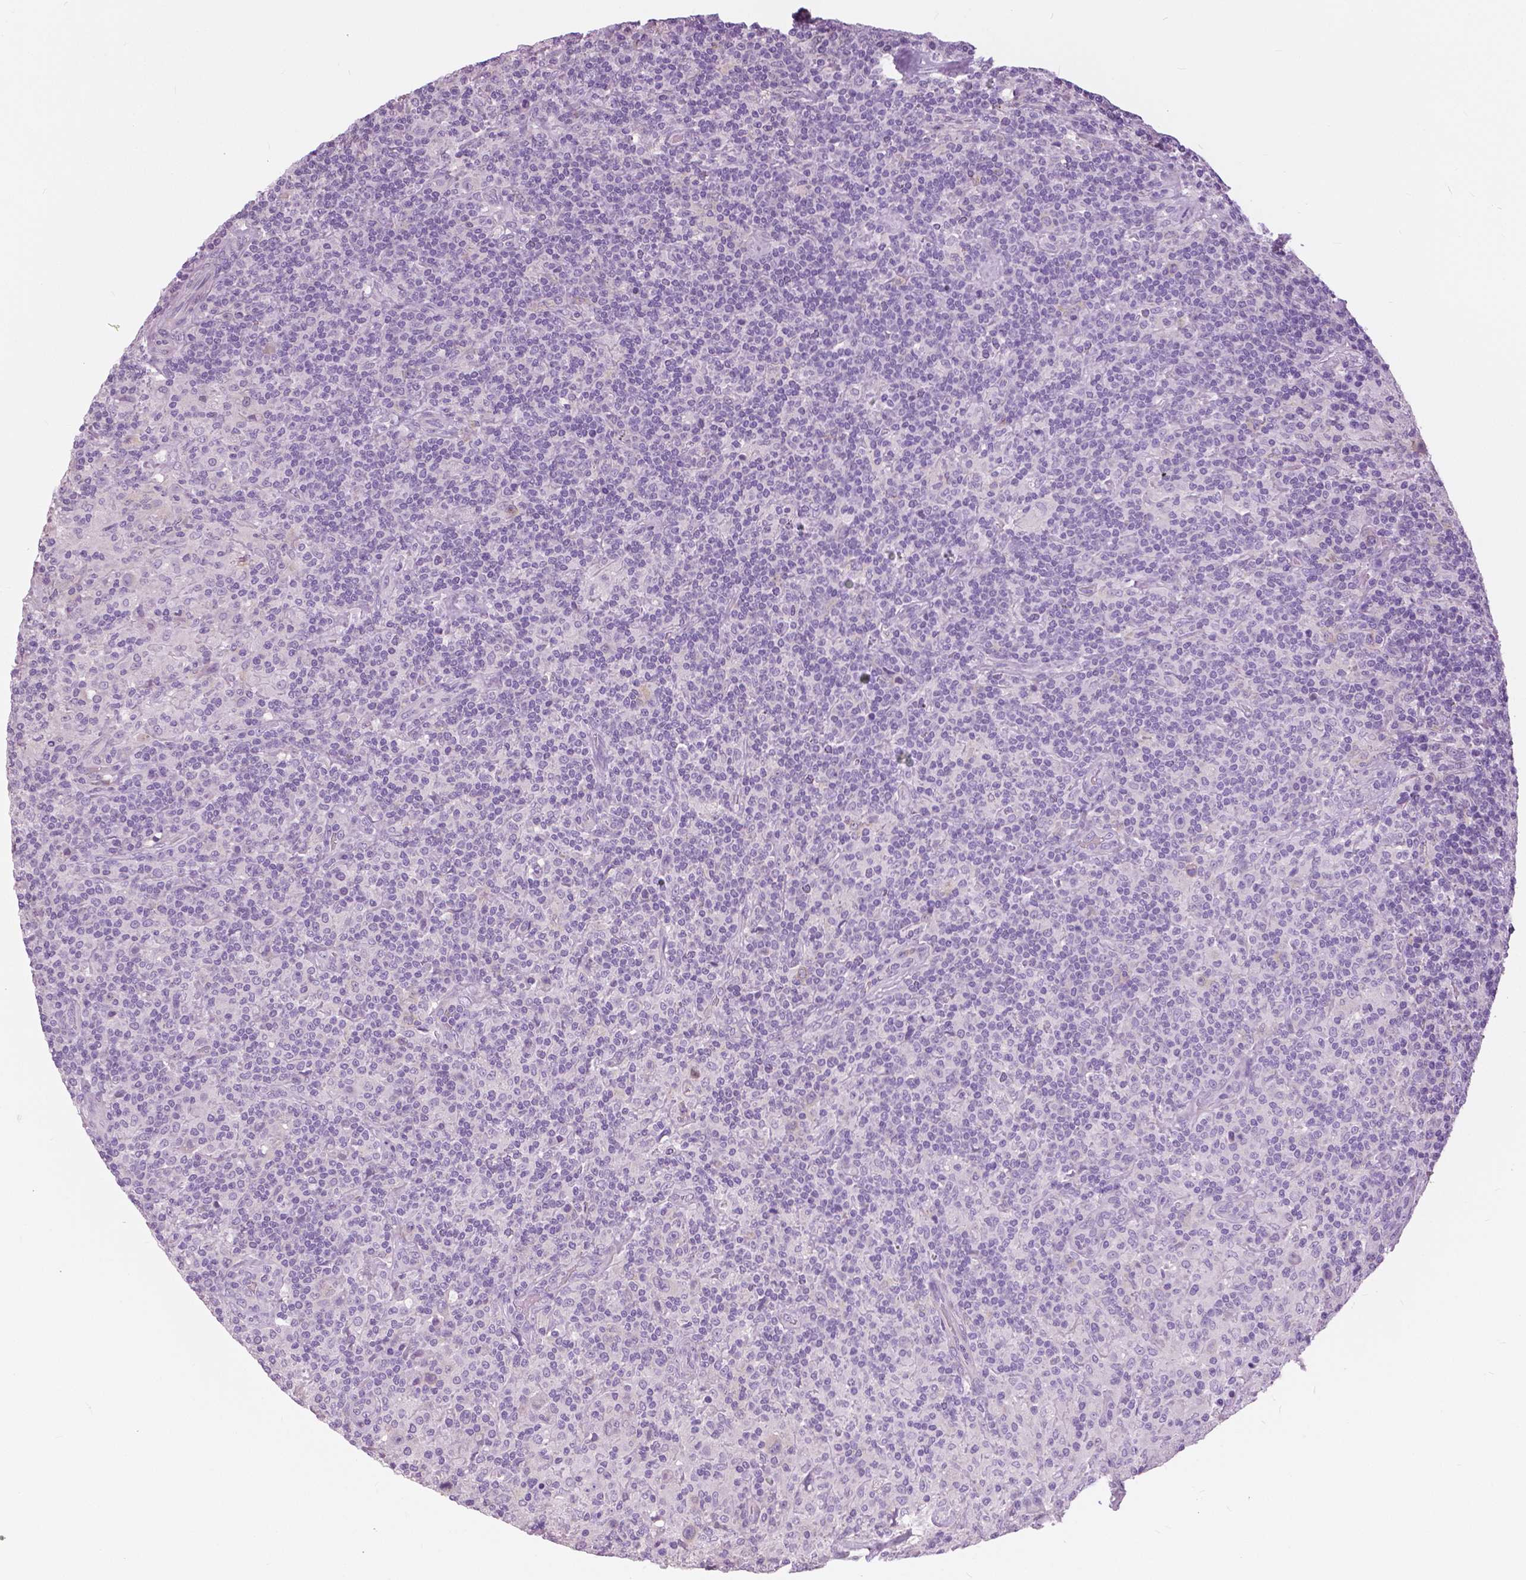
{"staining": {"intensity": "negative", "quantity": "none", "location": "none"}, "tissue": "lymphoma", "cell_type": "Tumor cells", "image_type": "cancer", "snomed": [{"axis": "morphology", "description": "Hodgkin's disease, NOS"}, {"axis": "topography", "description": "Lymph node"}], "caption": "A high-resolution micrograph shows immunohistochemistry staining of lymphoma, which reveals no significant staining in tumor cells. Nuclei are stained in blue.", "gene": "SERPINI1", "patient": {"sex": "male", "age": 70}}